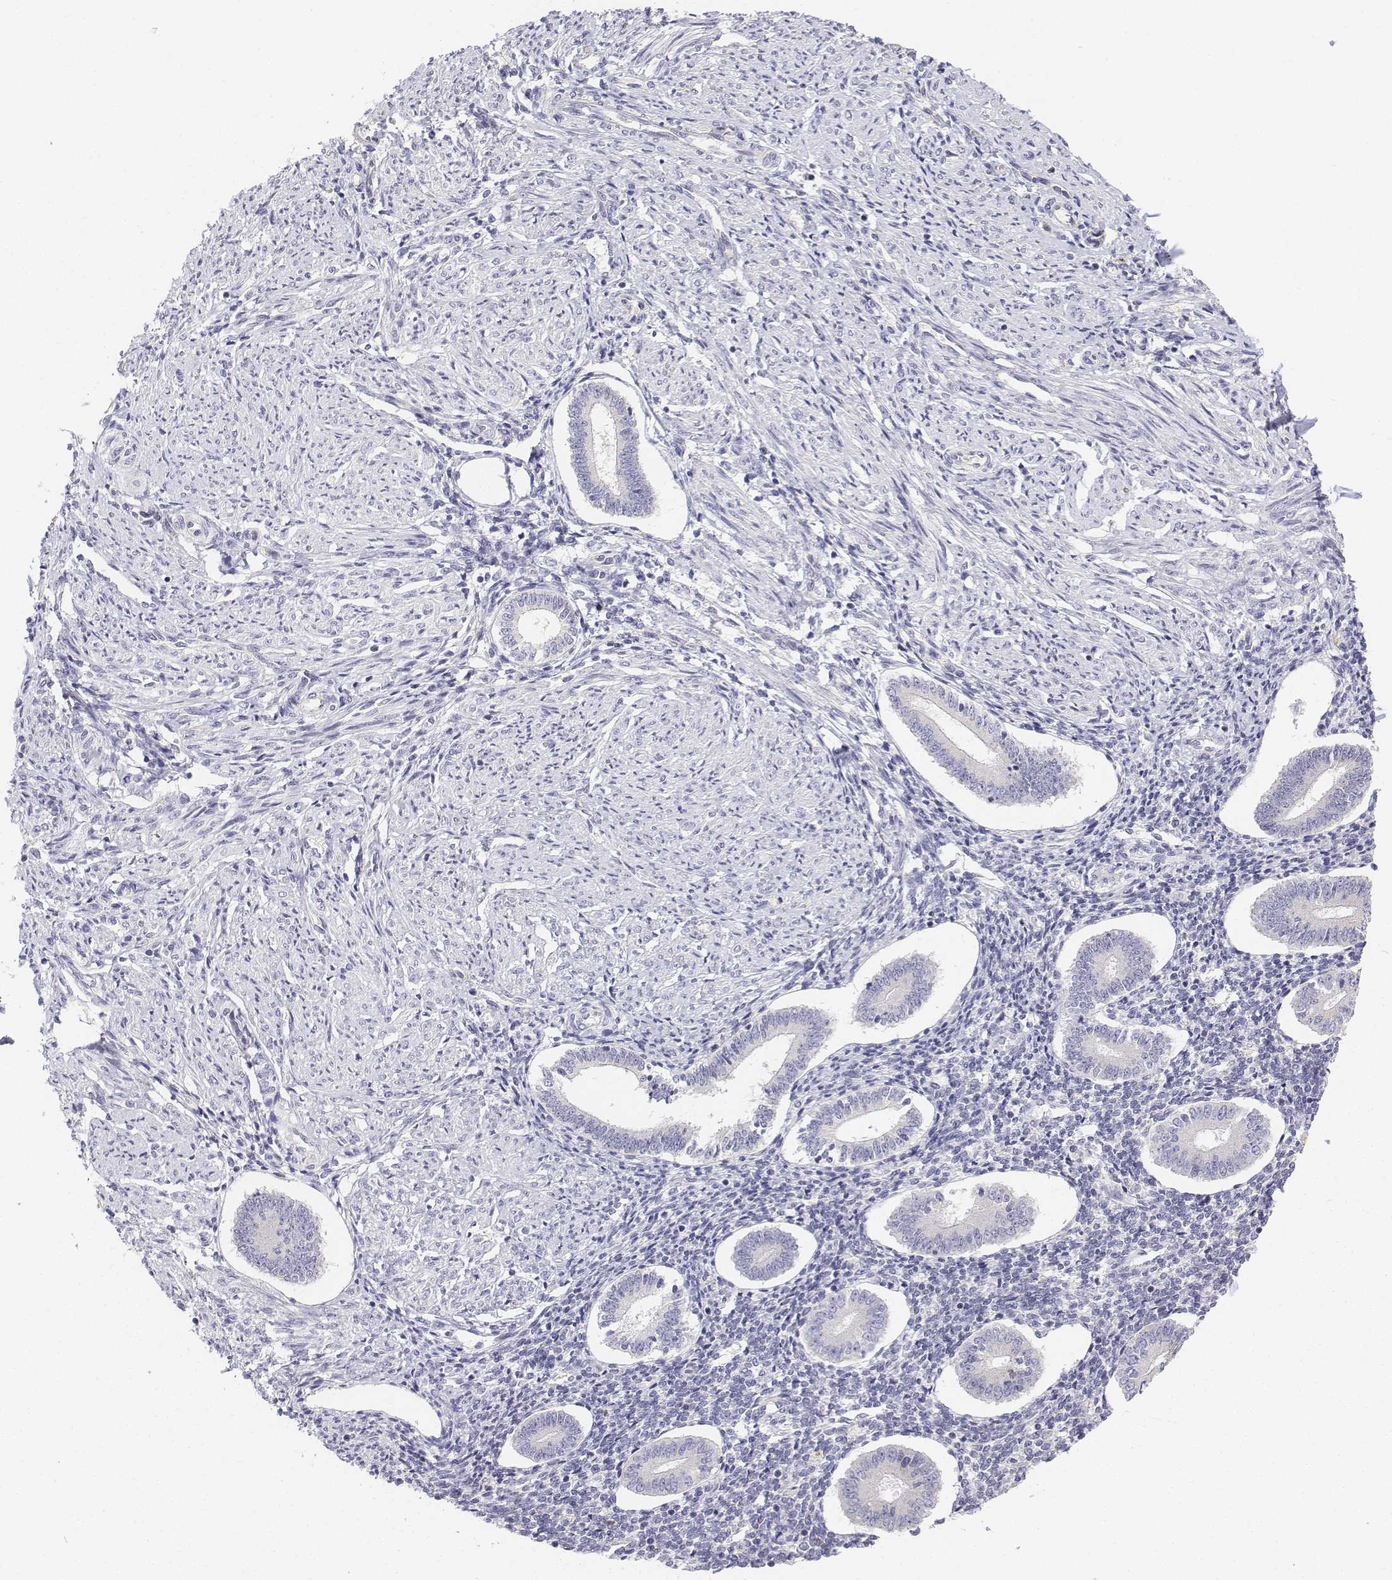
{"staining": {"intensity": "negative", "quantity": "none", "location": "none"}, "tissue": "endometrium", "cell_type": "Cells in endometrial stroma", "image_type": "normal", "snomed": [{"axis": "morphology", "description": "Normal tissue, NOS"}, {"axis": "topography", "description": "Endometrium"}], "caption": "IHC histopathology image of unremarkable endometrium stained for a protein (brown), which shows no positivity in cells in endometrial stroma. (DAB (3,3'-diaminobenzidine) immunohistochemistry, high magnification).", "gene": "LGSN", "patient": {"sex": "female", "age": 40}}